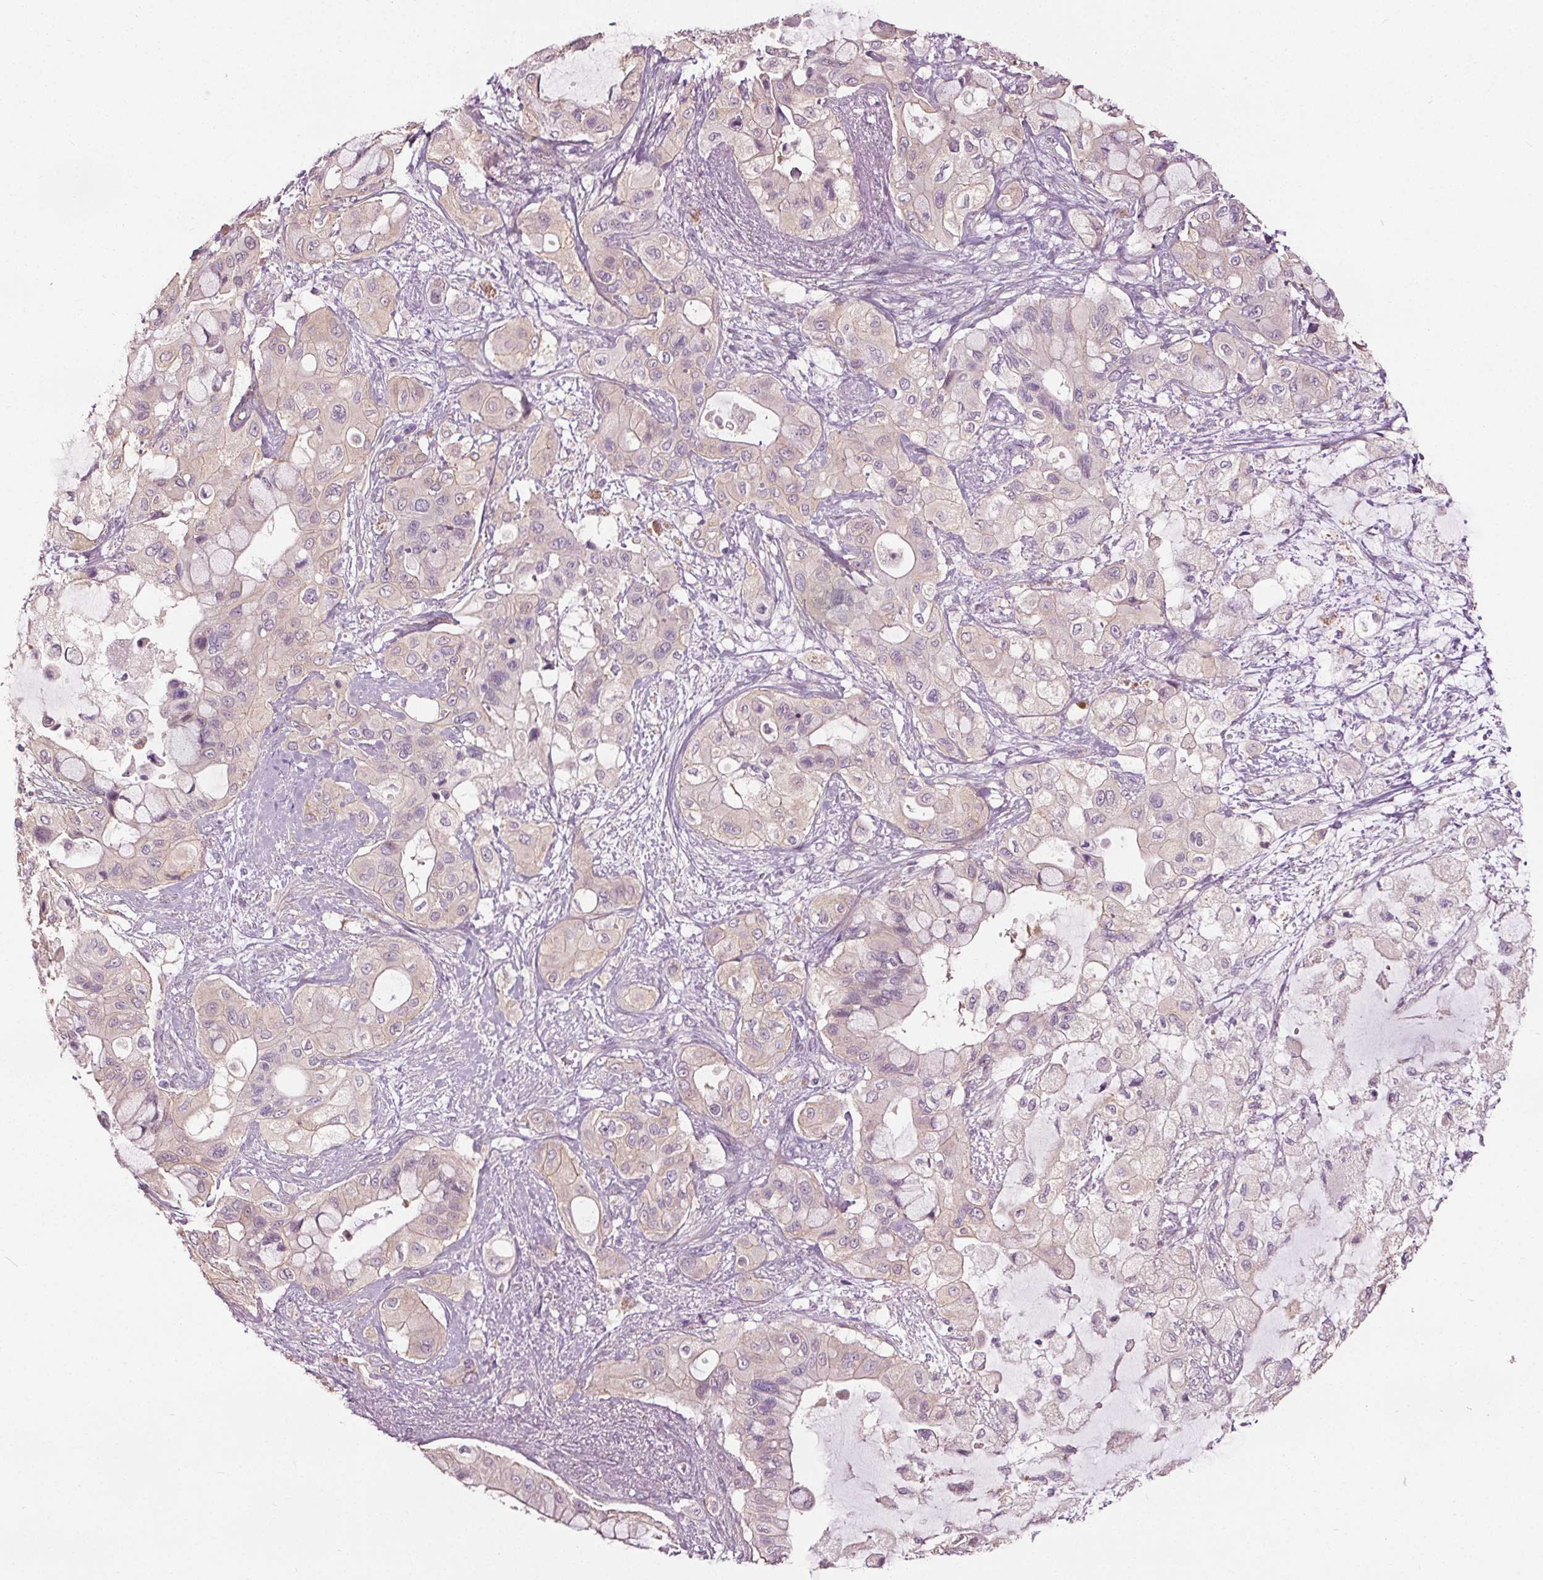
{"staining": {"intensity": "weak", "quantity": "<25%", "location": "cytoplasmic/membranous"}, "tissue": "pancreatic cancer", "cell_type": "Tumor cells", "image_type": "cancer", "snomed": [{"axis": "morphology", "description": "Adenocarcinoma, NOS"}, {"axis": "topography", "description": "Pancreas"}], "caption": "DAB (3,3'-diaminobenzidine) immunohistochemical staining of pancreatic adenocarcinoma displays no significant expression in tumor cells. (DAB IHC with hematoxylin counter stain).", "gene": "RASA1", "patient": {"sex": "male", "age": 71}}